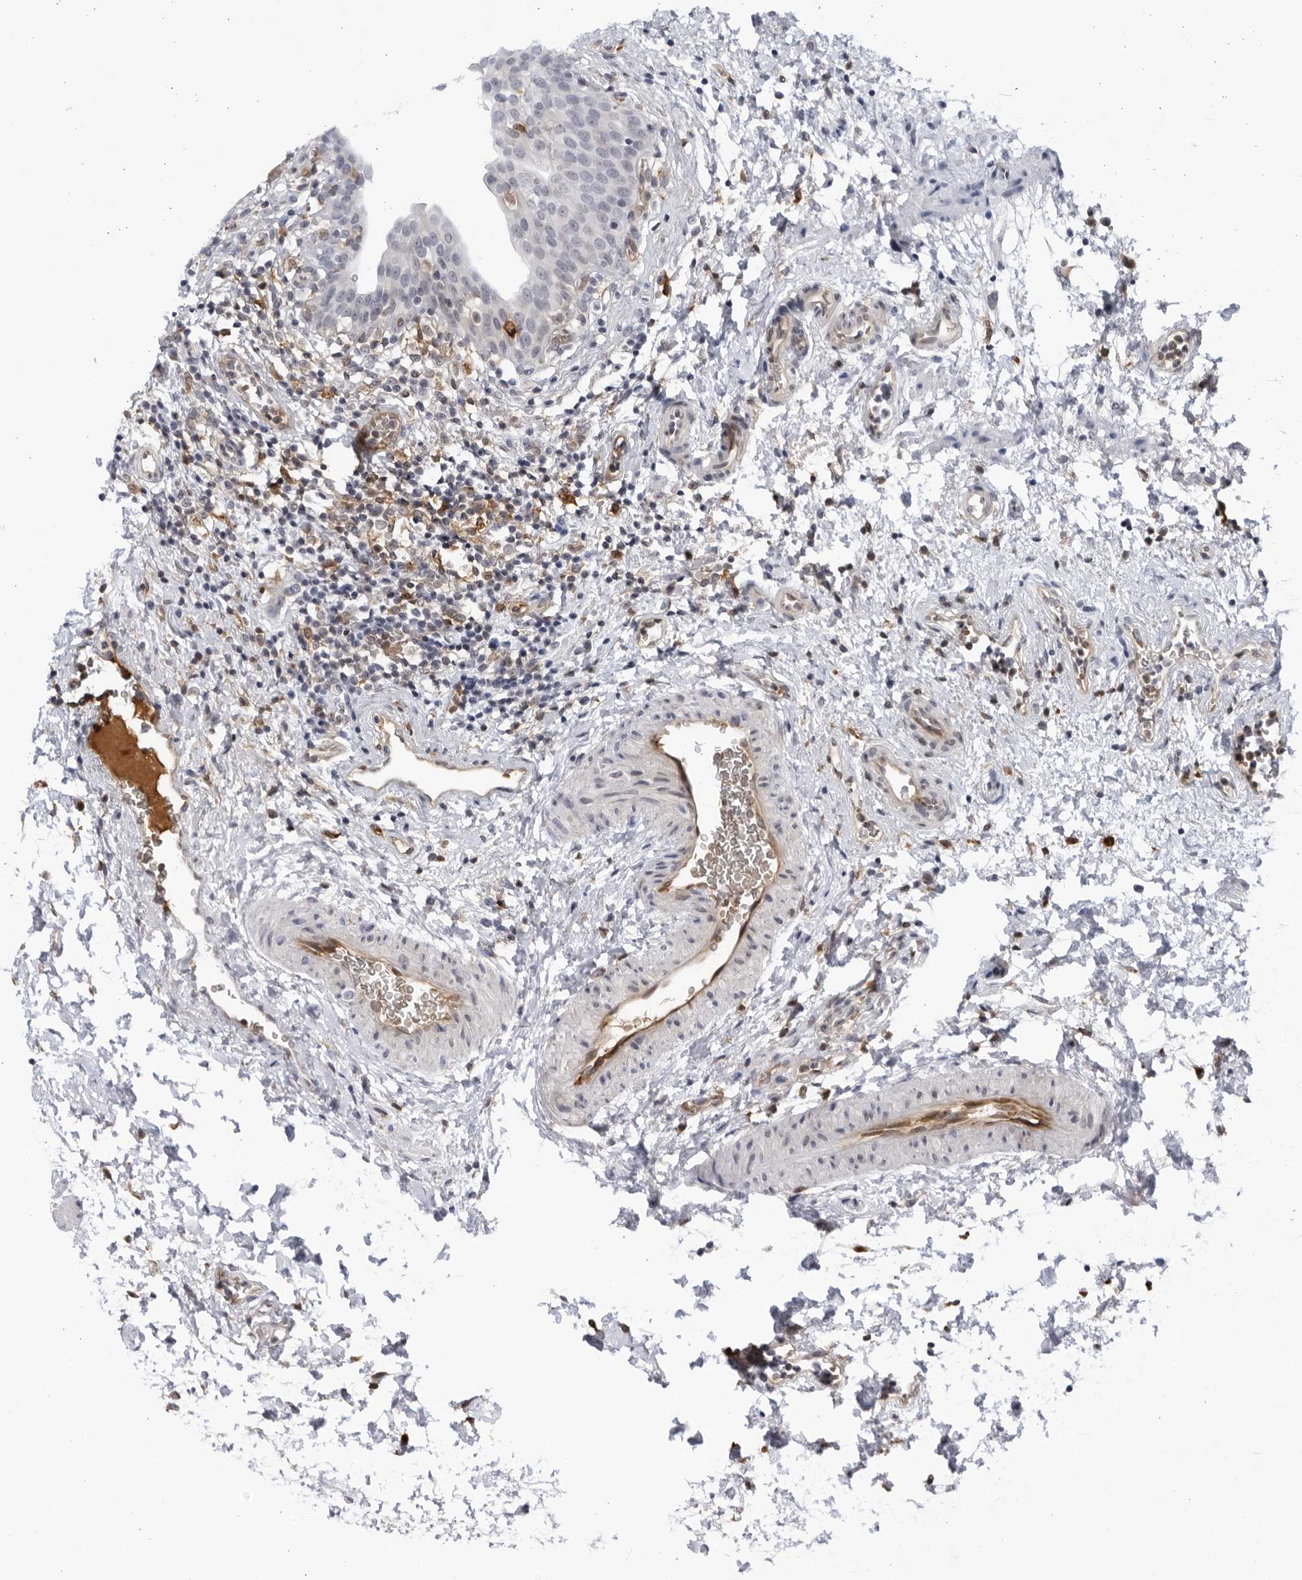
{"staining": {"intensity": "negative", "quantity": "none", "location": "none"}, "tissue": "urinary bladder", "cell_type": "Urothelial cells", "image_type": "normal", "snomed": [{"axis": "morphology", "description": "Normal tissue, NOS"}, {"axis": "topography", "description": "Urinary bladder"}], "caption": "Immunohistochemical staining of unremarkable human urinary bladder demonstrates no significant staining in urothelial cells. Brightfield microscopy of immunohistochemistry (IHC) stained with DAB (brown) and hematoxylin (blue), captured at high magnification.", "gene": "BMP2K", "patient": {"sex": "male", "age": 37}}